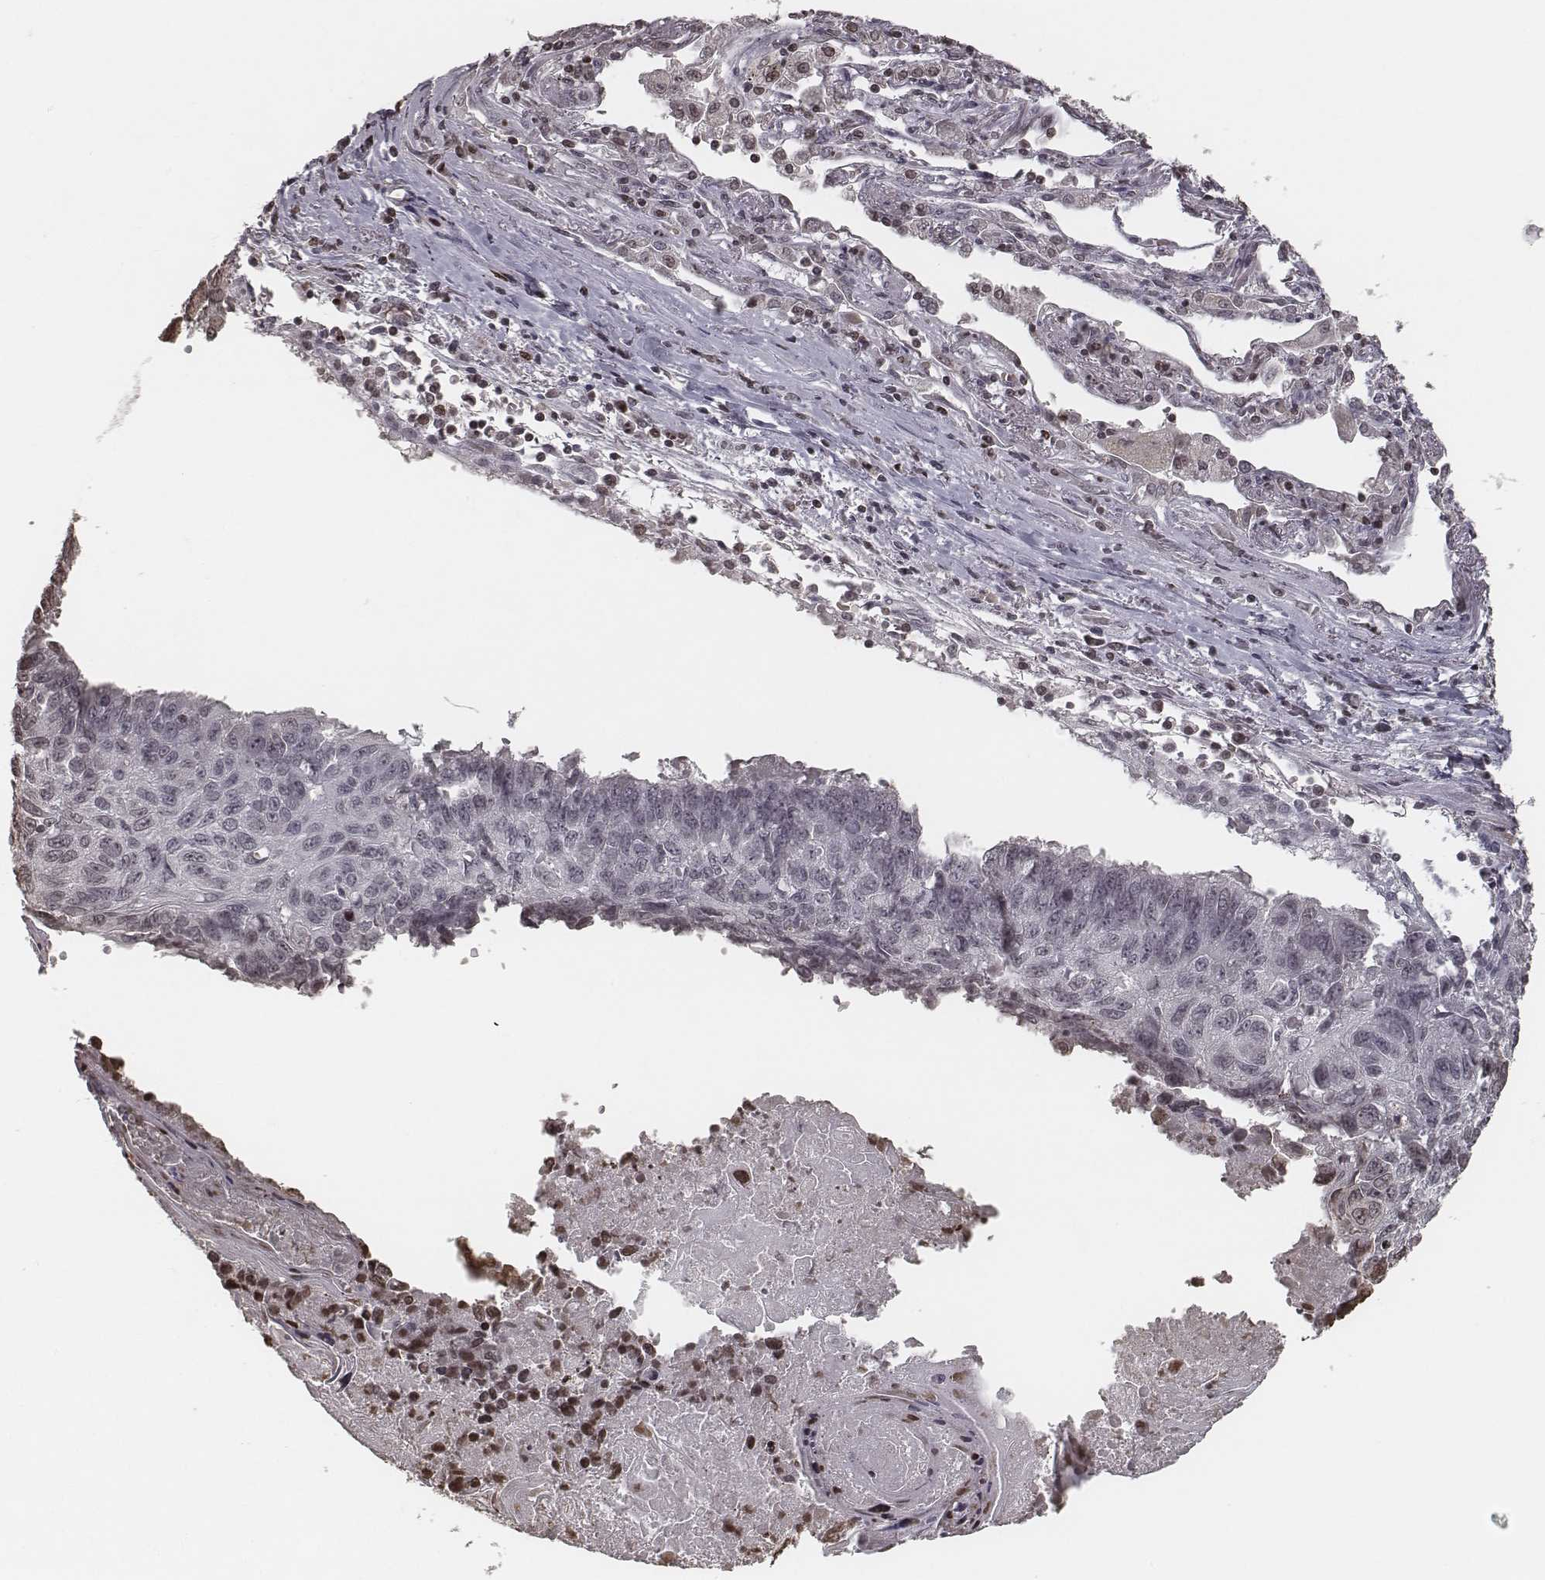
{"staining": {"intensity": "negative", "quantity": "none", "location": "none"}, "tissue": "lung cancer", "cell_type": "Tumor cells", "image_type": "cancer", "snomed": [{"axis": "morphology", "description": "Squamous cell carcinoma, NOS"}, {"axis": "topography", "description": "Lung"}], "caption": "A high-resolution histopathology image shows IHC staining of squamous cell carcinoma (lung), which reveals no significant expression in tumor cells. (DAB (3,3'-diaminobenzidine) IHC, high magnification).", "gene": "HMGA2", "patient": {"sex": "male", "age": 73}}